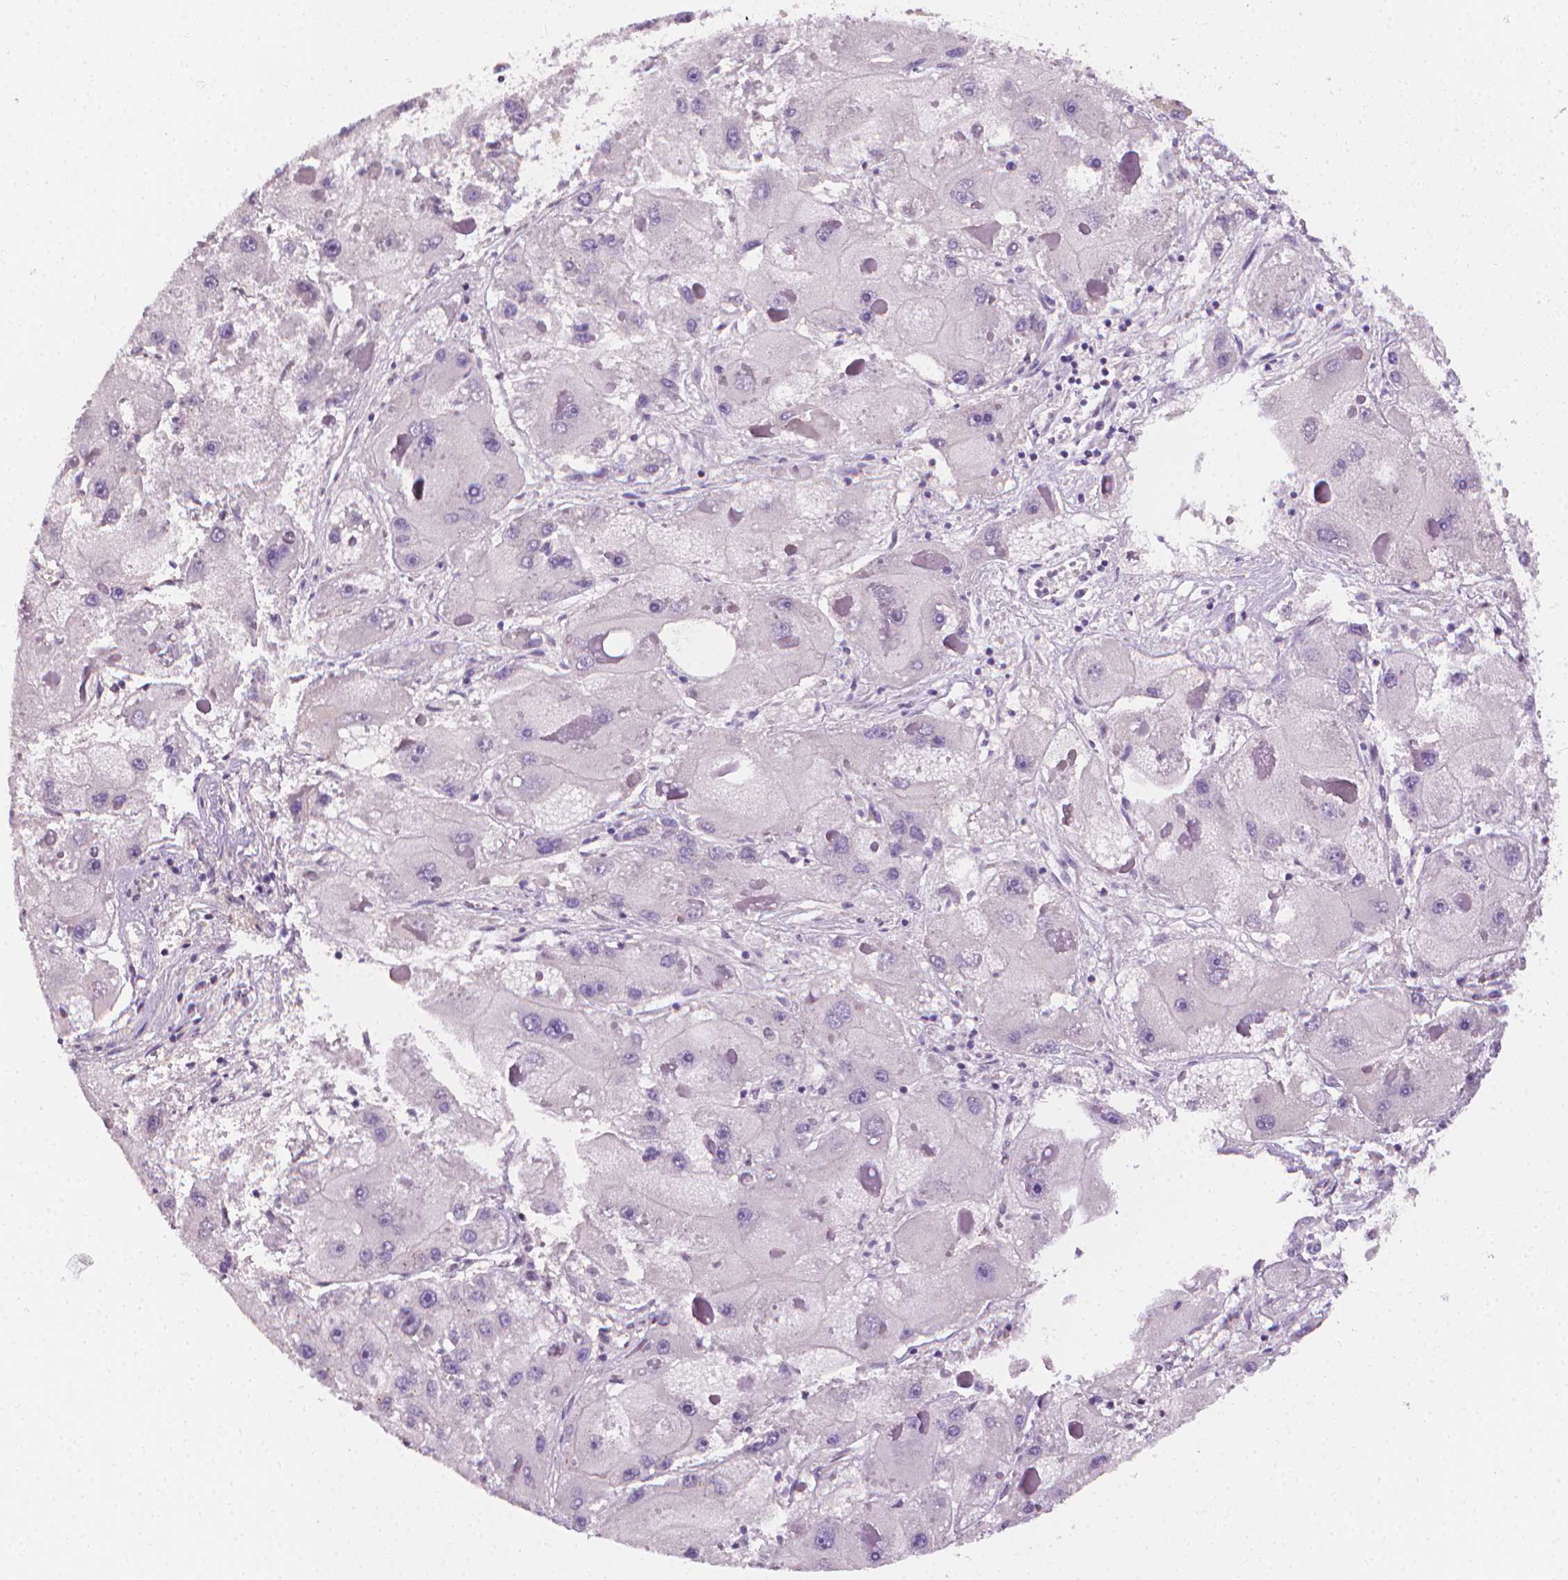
{"staining": {"intensity": "negative", "quantity": "none", "location": "none"}, "tissue": "liver cancer", "cell_type": "Tumor cells", "image_type": "cancer", "snomed": [{"axis": "morphology", "description": "Carcinoma, Hepatocellular, NOS"}, {"axis": "topography", "description": "Liver"}], "caption": "A high-resolution image shows immunohistochemistry (IHC) staining of hepatocellular carcinoma (liver), which displays no significant staining in tumor cells.", "gene": "NCAN", "patient": {"sex": "female", "age": 73}}